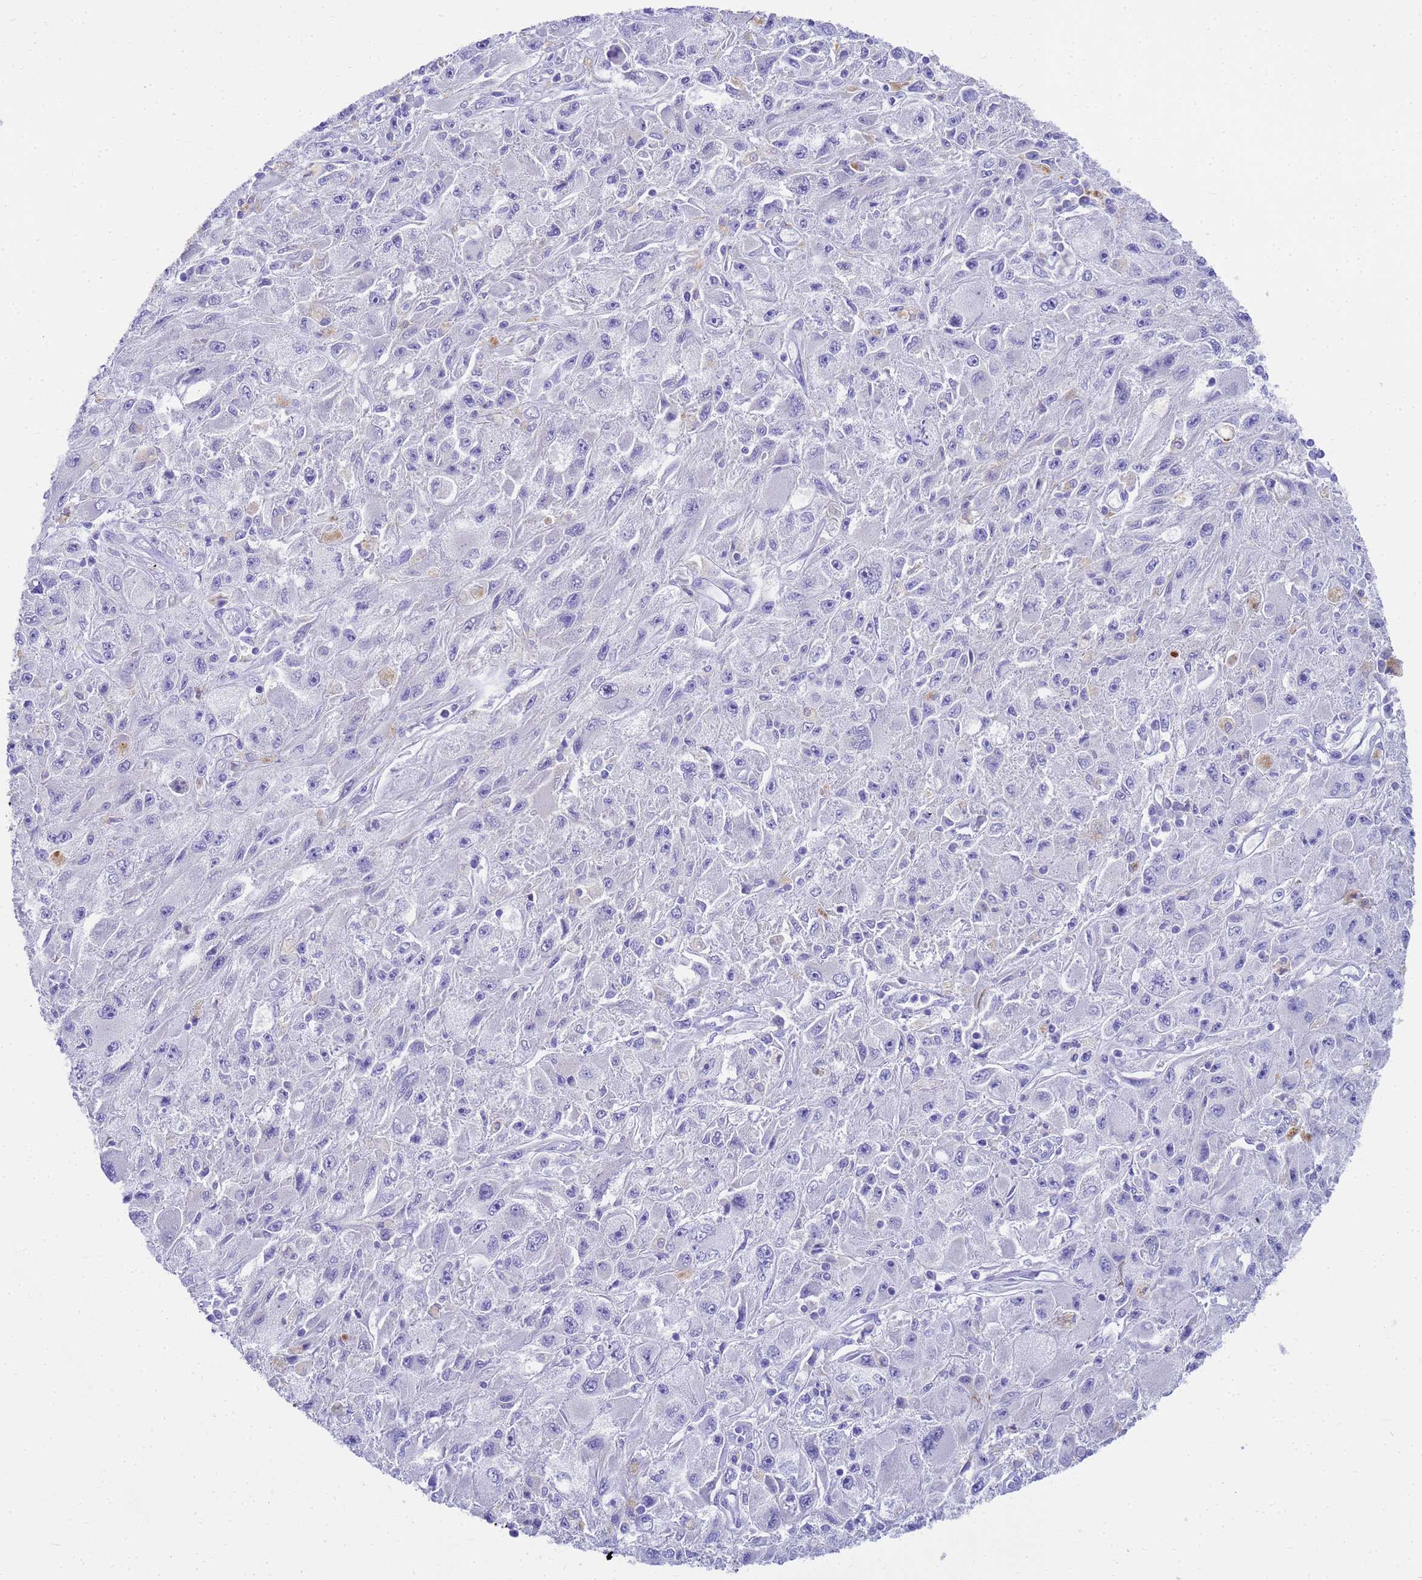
{"staining": {"intensity": "negative", "quantity": "none", "location": "none"}, "tissue": "melanoma", "cell_type": "Tumor cells", "image_type": "cancer", "snomed": [{"axis": "morphology", "description": "Malignant melanoma, Metastatic site"}, {"axis": "topography", "description": "Skin"}], "caption": "Immunohistochemistry histopathology image of neoplastic tissue: human melanoma stained with DAB exhibits no significant protein staining in tumor cells.", "gene": "MS4A13", "patient": {"sex": "male", "age": 53}}